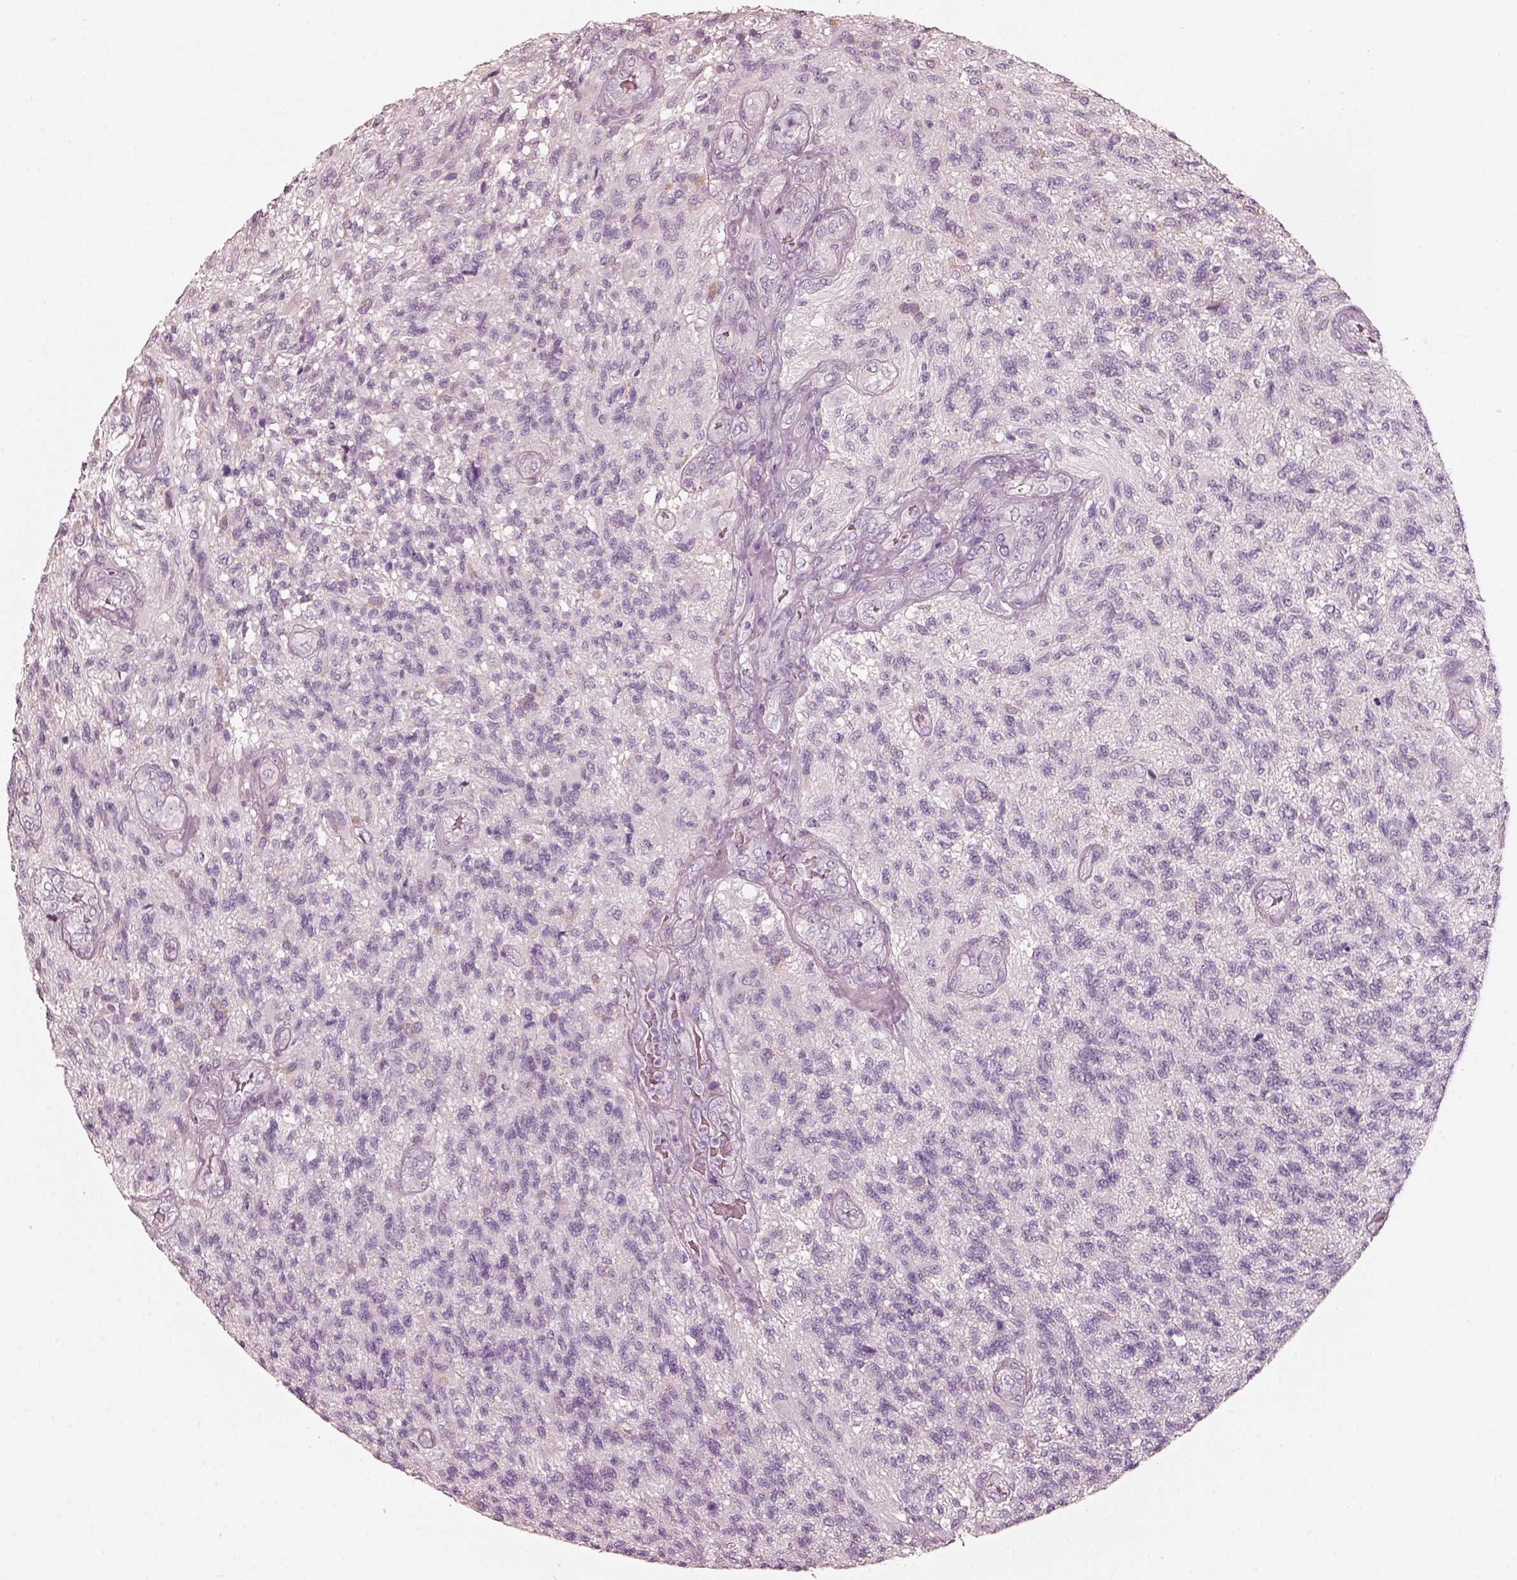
{"staining": {"intensity": "negative", "quantity": "none", "location": "none"}, "tissue": "glioma", "cell_type": "Tumor cells", "image_type": "cancer", "snomed": [{"axis": "morphology", "description": "Glioma, malignant, High grade"}, {"axis": "topography", "description": "Brain"}], "caption": "Glioma stained for a protein using immunohistochemistry displays no positivity tumor cells.", "gene": "R3HDML", "patient": {"sex": "male", "age": 56}}